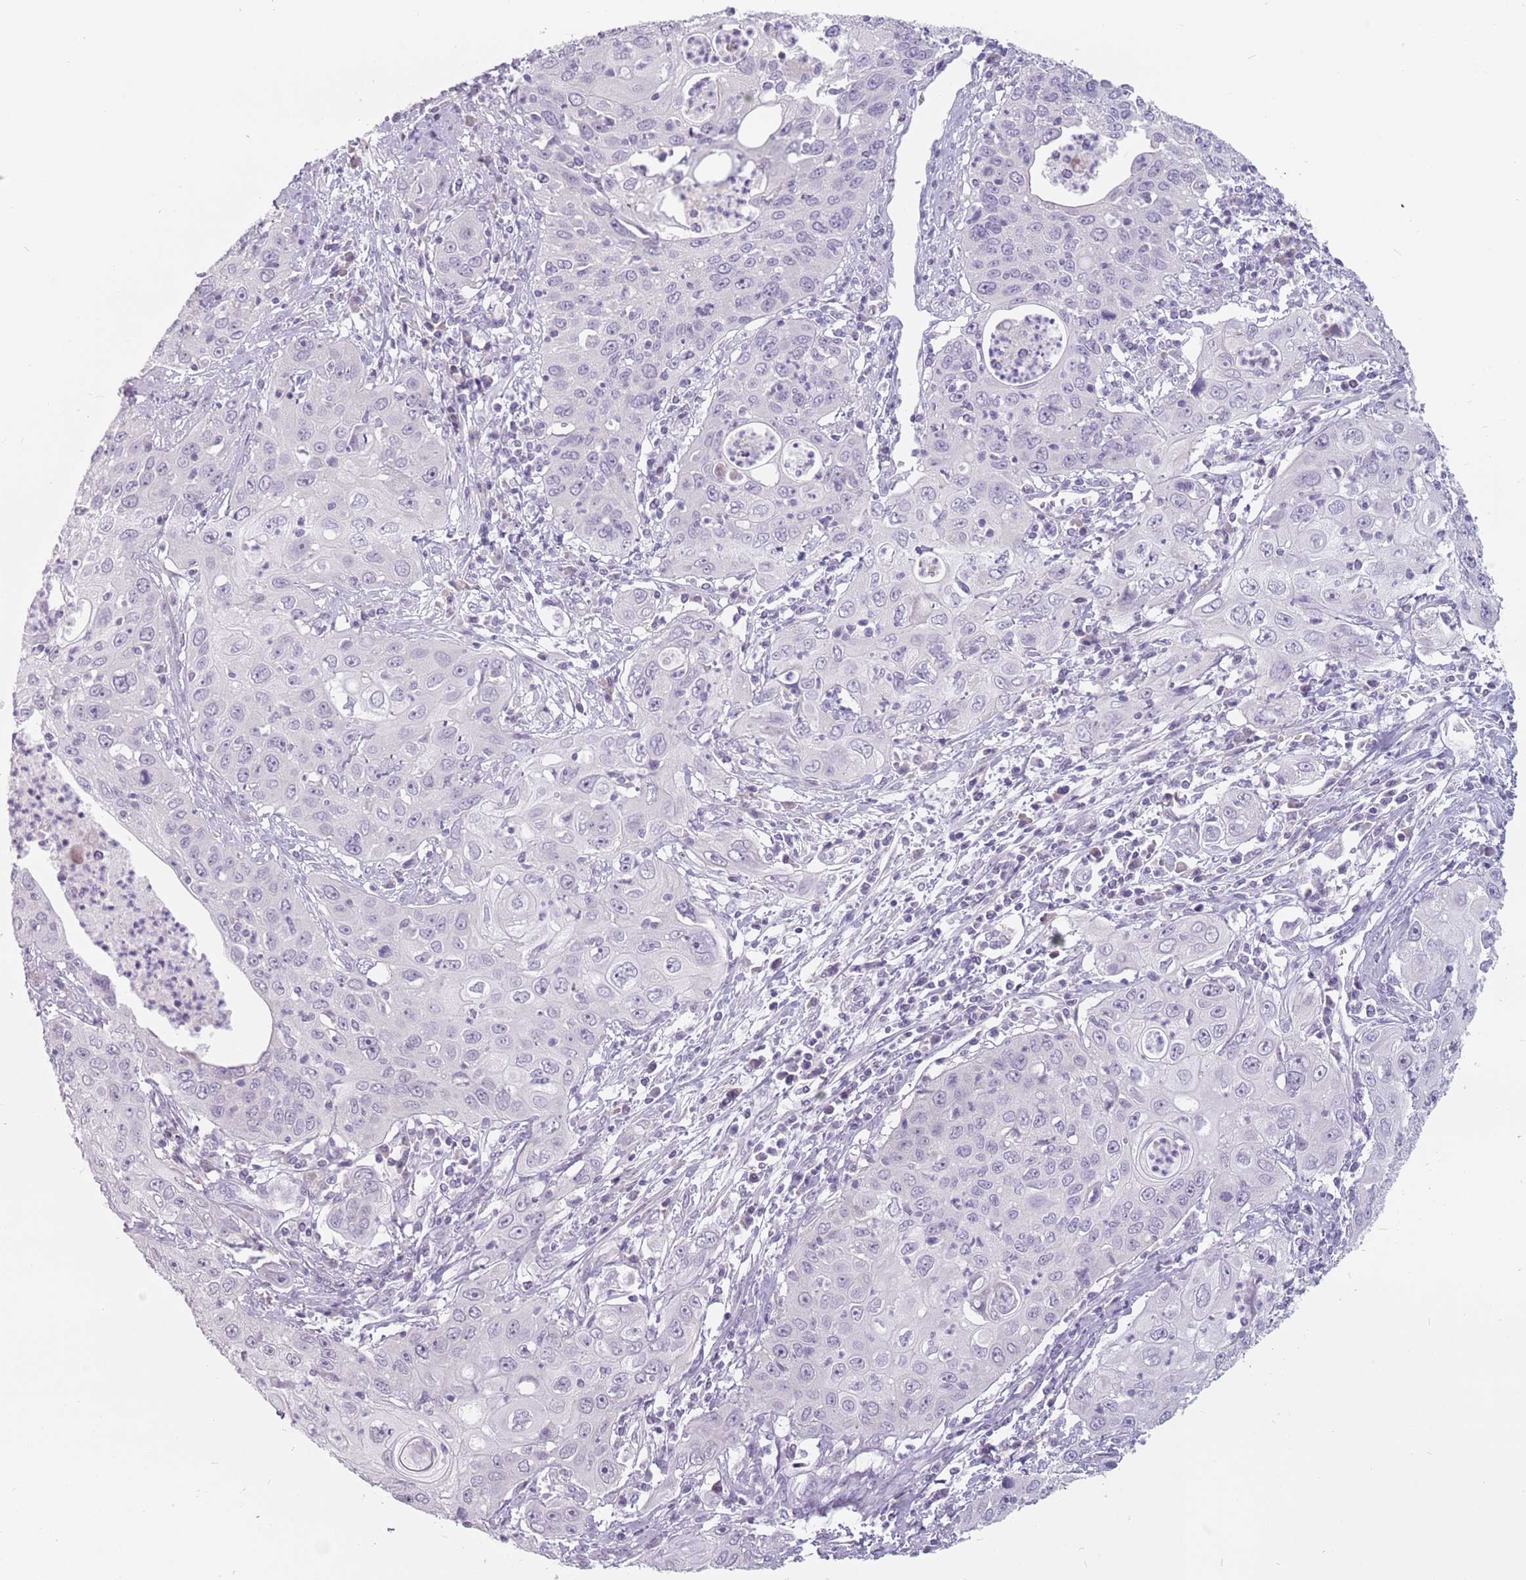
{"staining": {"intensity": "negative", "quantity": "none", "location": "none"}, "tissue": "cervical cancer", "cell_type": "Tumor cells", "image_type": "cancer", "snomed": [{"axis": "morphology", "description": "Squamous cell carcinoma, NOS"}, {"axis": "topography", "description": "Cervix"}], "caption": "Micrograph shows no protein staining in tumor cells of cervical cancer tissue. (Immunohistochemistry (ihc), brightfield microscopy, high magnification).", "gene": "CEP19", "patient": {"sex": "female", "age": 36}}